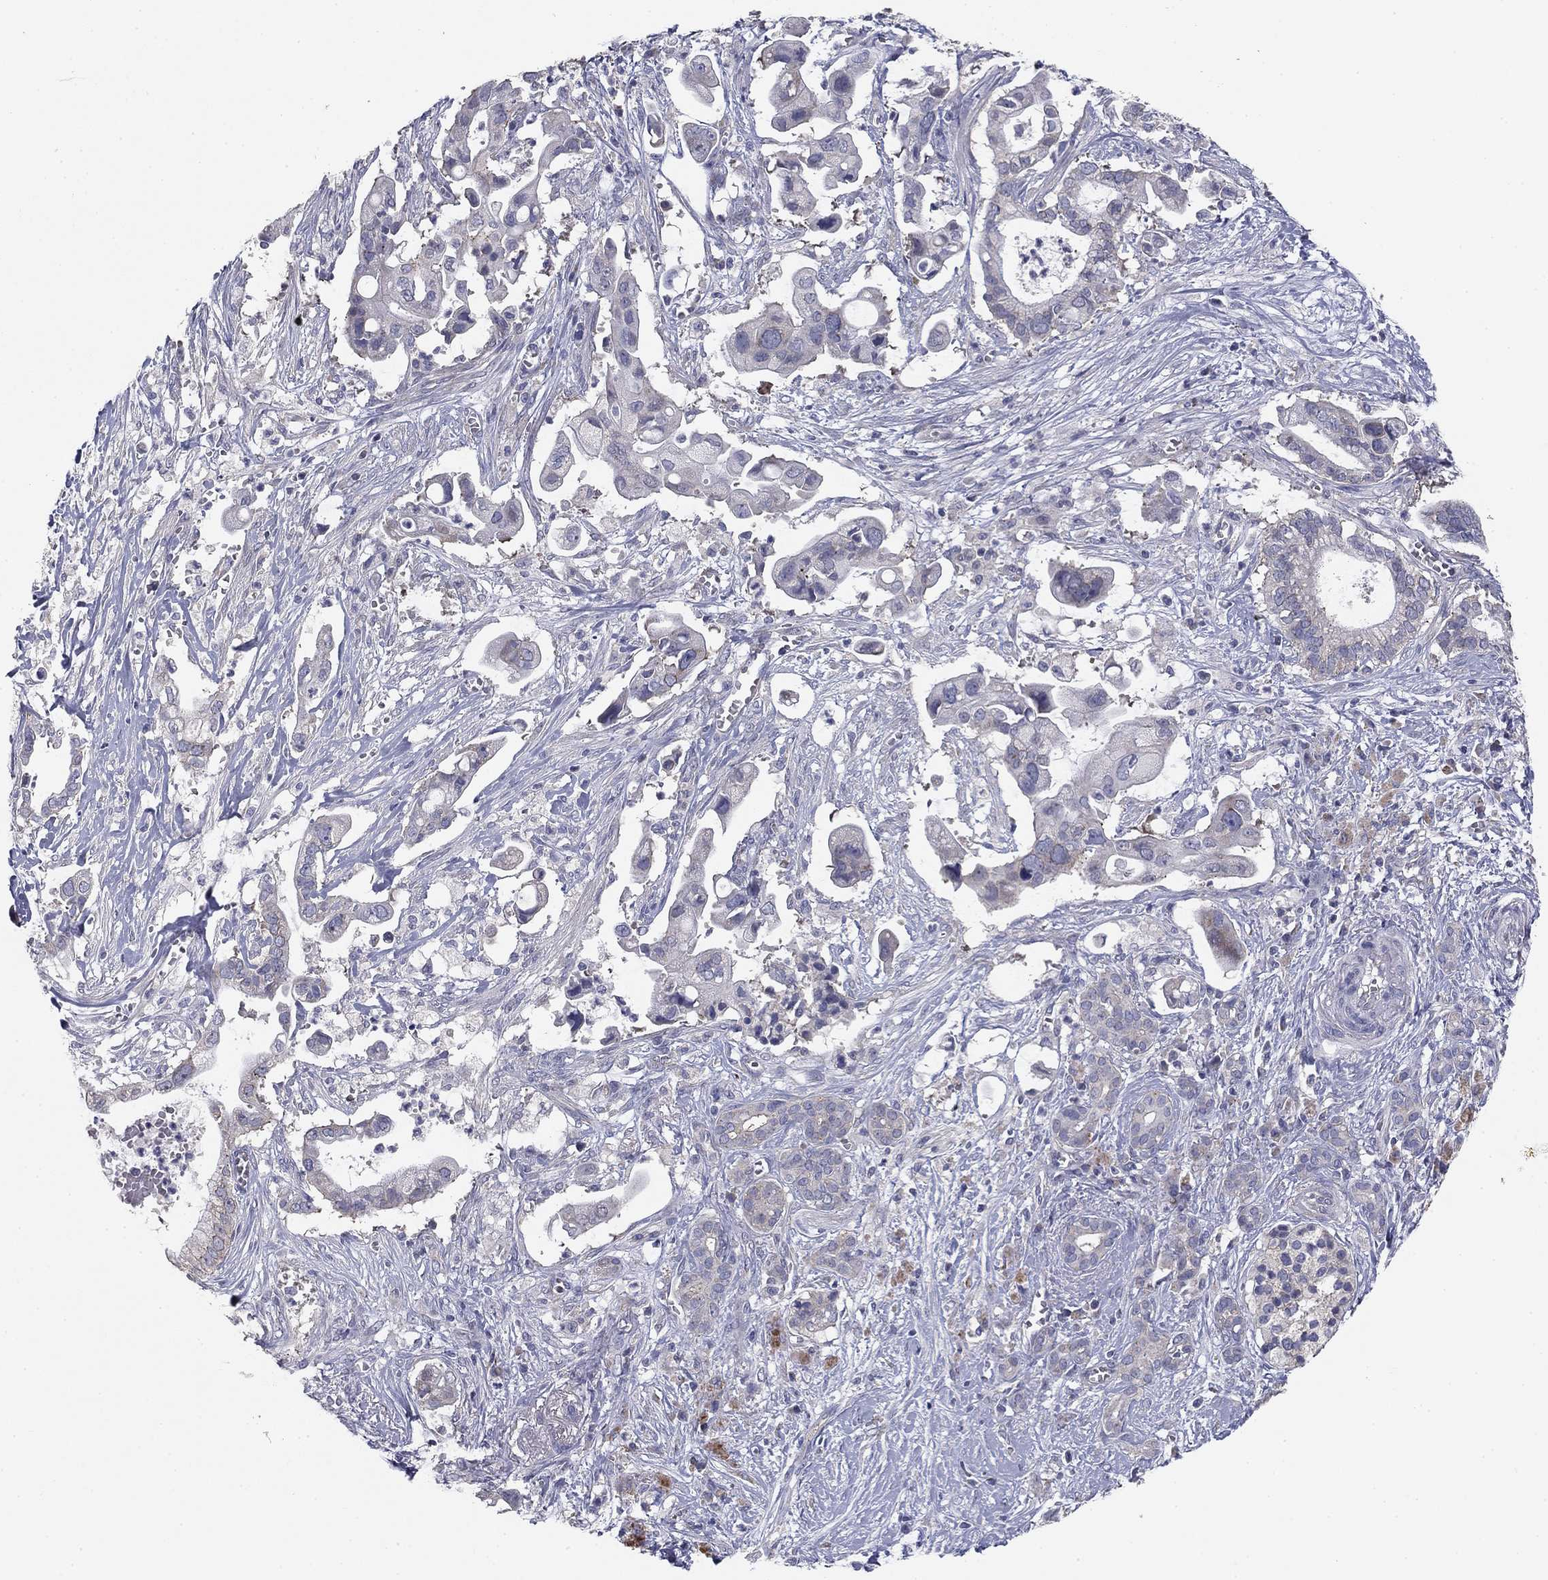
{"staining": {"intensity": "negative", "quantity": "none", "location": "none"}, "tissue": "pancreatic cancer", "cell_type": "Tumor cells", "image_type": "cancer", "snomed": [{"axis": "morphology", "description": "Adenocarcinoma, NOS"}, {"axis": "topography", "description": "Pancreas"}], "caption": "High power microscopy histopathology image of an IHC micrograph of pancreatic cancer, revealing no significant staining in tumor cells. (Brightfield microscopy of DAB immunohistochemistry at high magnification).", "gene": "SEPTIN3", "patient": {"sex": "male", "age": 61}}